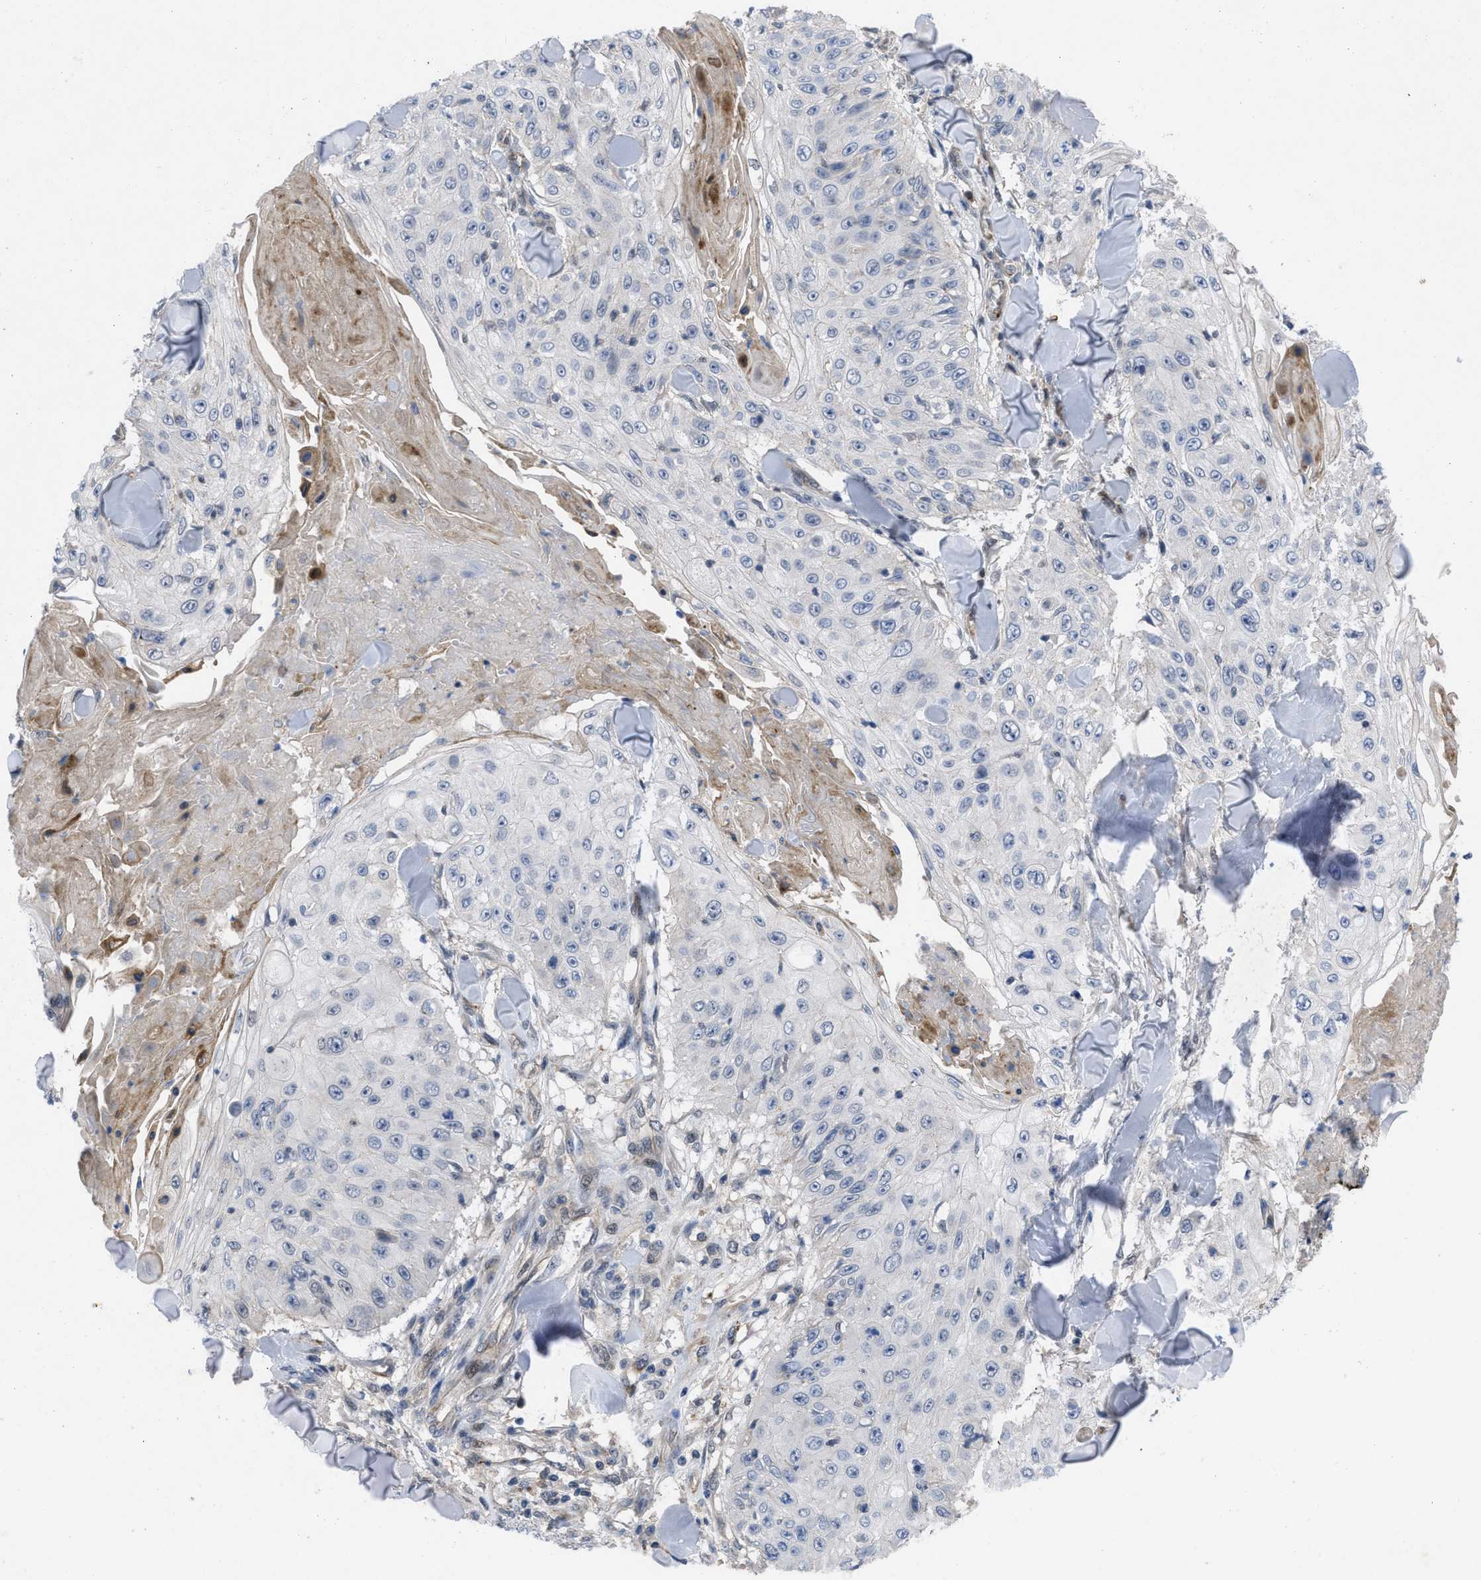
{"staining": {"intensity": "negative", "quantity": "none", "location": "none"}, "tissue": "skin cancer", "cell_type": "Tumor cells", "image_type": "cancer", "snomed": [{"axis": "morphology", "description": "Squamous cell carcinoma, NOS"}, {"axis": "topography", "description": "Skin"}], "caption": "Immunohistochemistry image of neoplastic tissue: human skin cancer (squamous cell carcinoma) stained with DAB reveals no significant protein staining in tumor cells. Nuclei are stained in blue.", "gene": "IL17RE", "patient": {"sex": "male", "age": 86}}